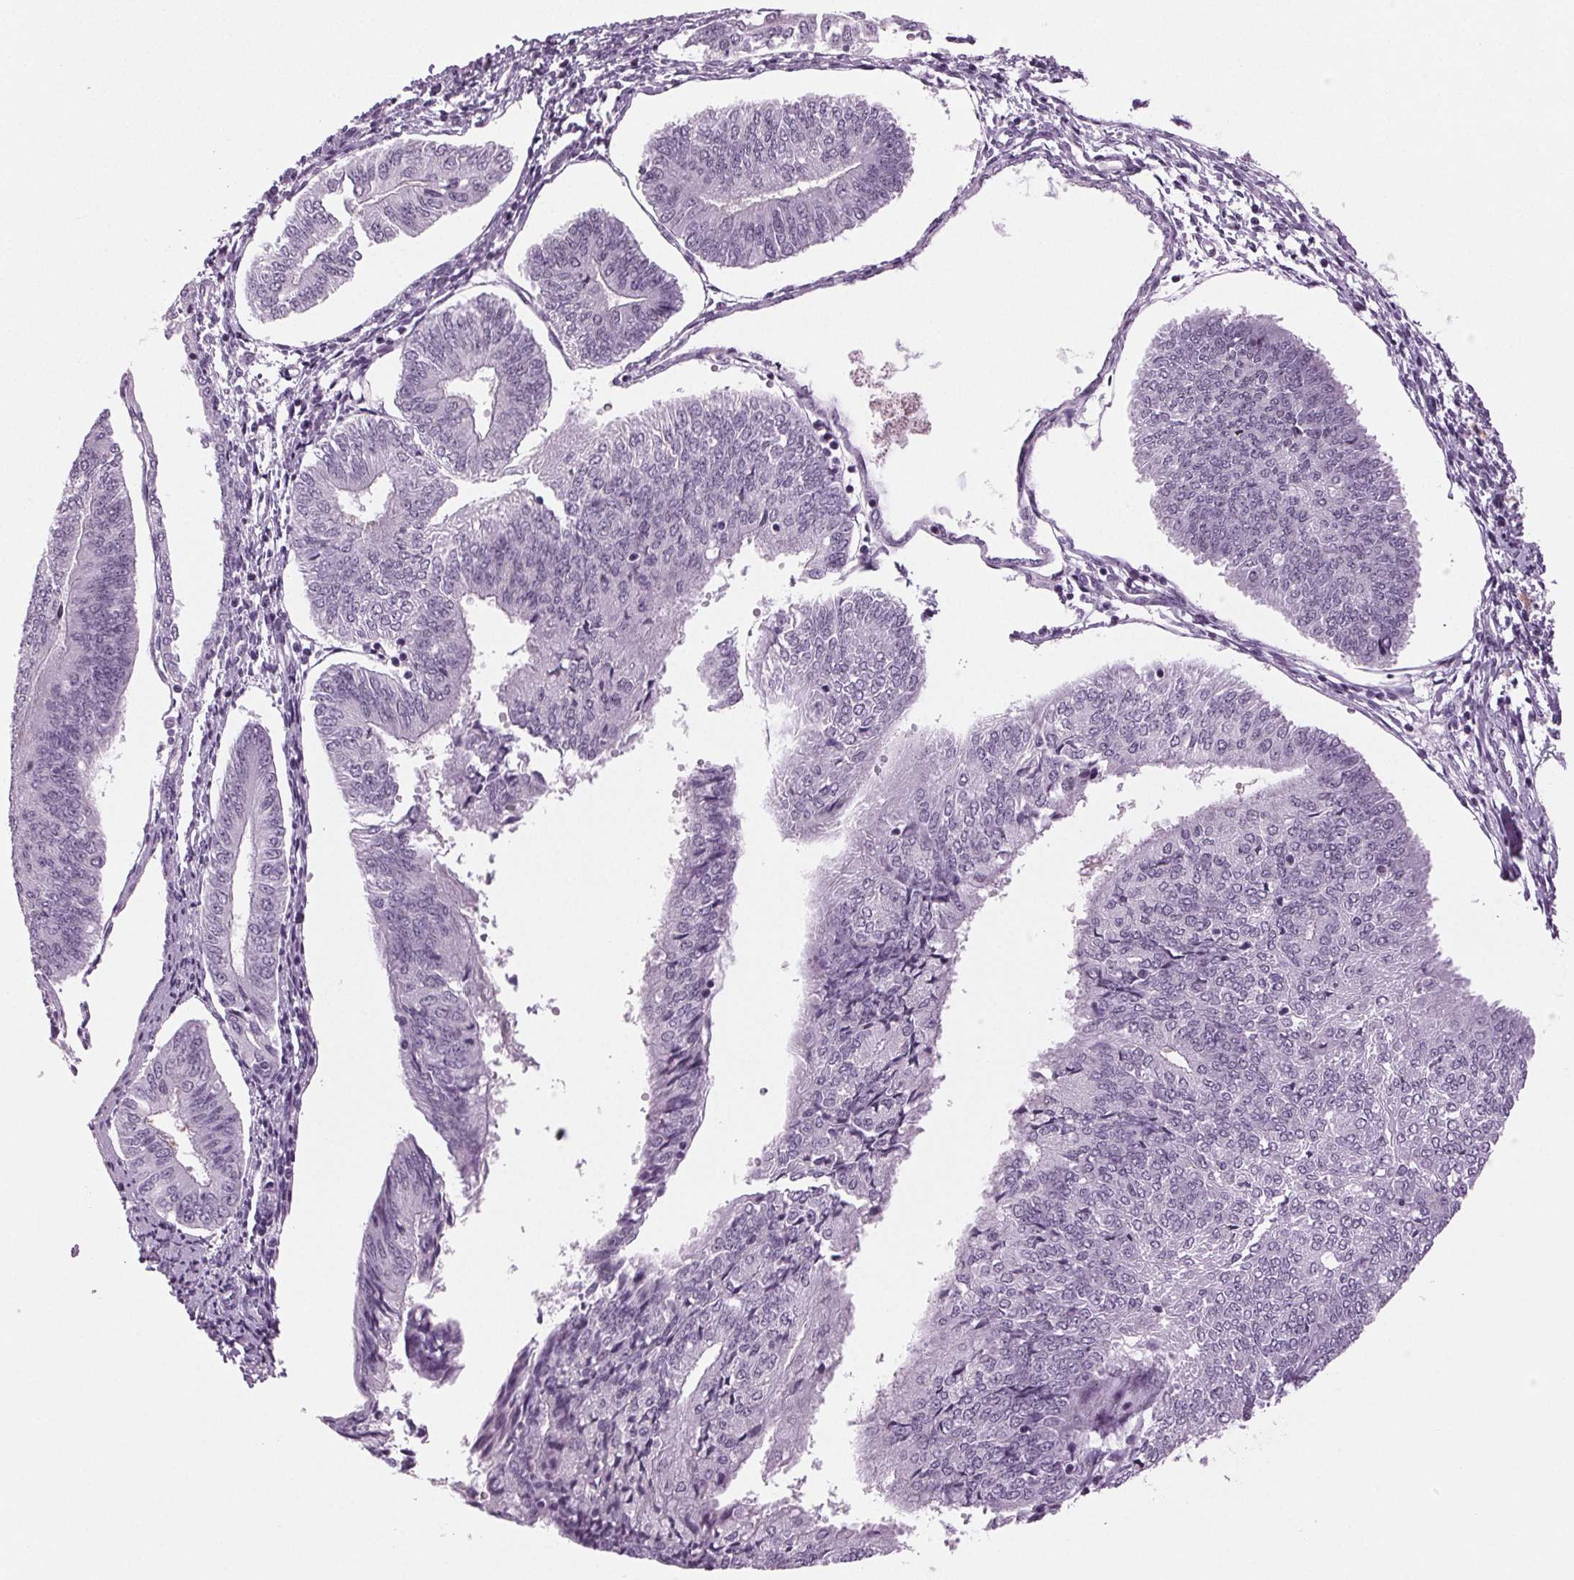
{"staining": {"intensity": "negative", "quantity": "none", "location": "none"}, "tissue": "endometrial cancer", "cell_type": "Tumor cells", "image_type": "cancer", "snomed": [{"axis": "morphology", "description": "Adenocarcinoma, NOS"}, {"axis": "topography", "description": "Endometrium"}], "caption": "DAB immunohistochemical staining of endometrial cancer (adenocarcinoma) demonstrates no significant positivity in tumor cells.", "gene": "DNAH12", "patient": {"sex": "female", "age": 58}}